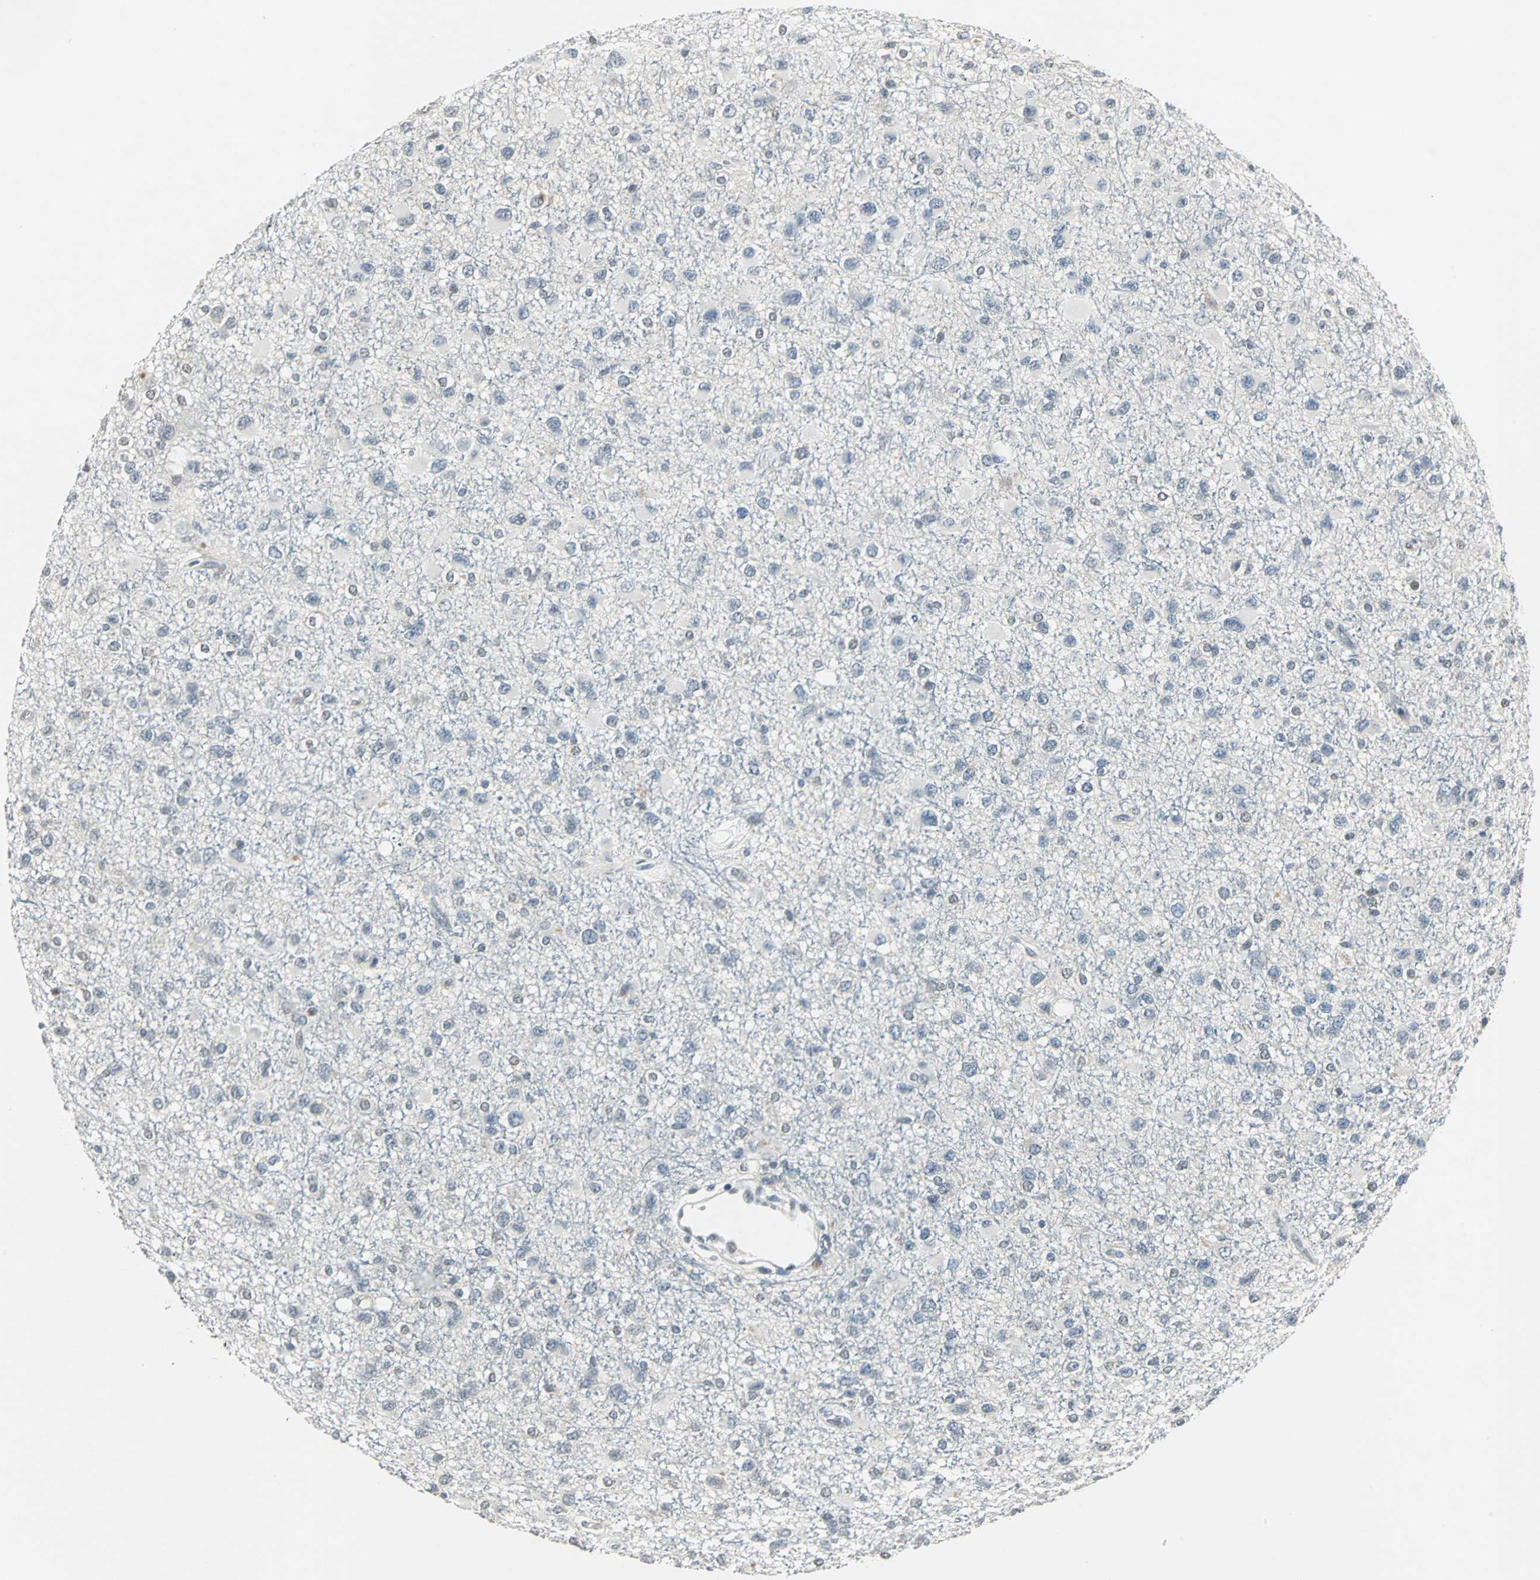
{"staining": {"intensity": "negative", "quantity": "none", "location": "none"}, "tissue": "glioma", "cell_type": "Tumor cells", "image_type": "cancer", "snomed": [{"axis": "morphology", "description": "Glioma, malignant, Low grade"}, {"axis": "topography", "description": "Brain"}], "caption": "Immunohistochemical staining of low-grade glioma (malignant) exhibits no significant expression in tumor cells.", "gene": "CCT5", "patient": {"sex": "male", "age": 42}}